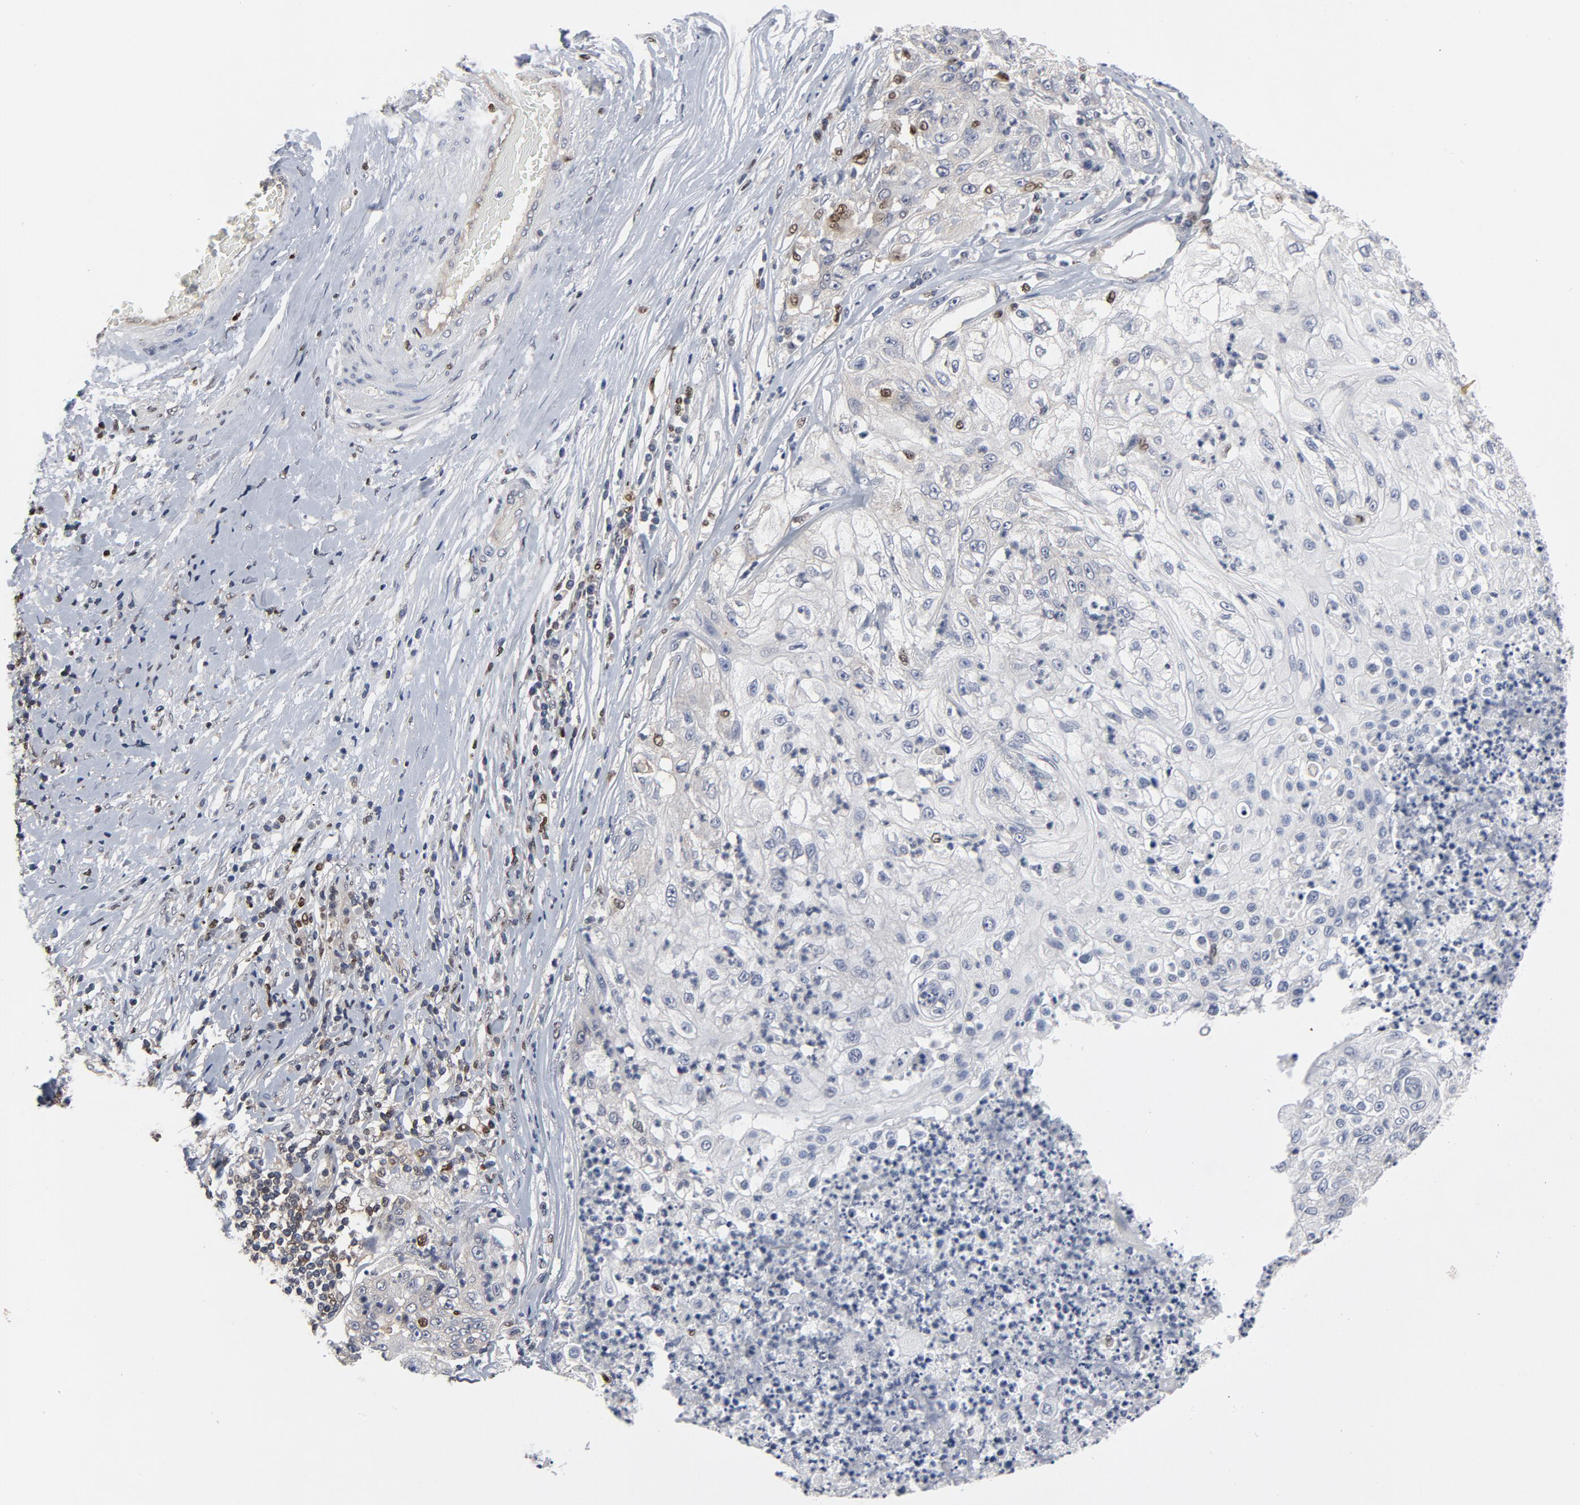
{"staining": {"intensity": "negative", "quantity": "none", "location": "none"}, "tissue": "lung cancer", "cell_type": "Tumor cells", "image_type": "cancer", "snomed": [{"axis": "morphology", "description": "Inflammation, NOS"}, {"axis": "morphology", "description": "Squamous cell carcinoma, NOS"}, {"axis": "topography", "description": "Lymph node"}, {"axis": "topography", "description": "Soft tissue"}, {"axis": "topography", "description": "Lung"}], "caption": "High magnification brightfield microscopy of squamous cell carcinoma (lung) stained with DAB (3,3'-diaminobenzidine) (brown) and counterstained with hematoxylin (blue): tumor cells show no significant expression.", "gene": "NFKB1", "patient": {"sex": "male", "age": 66}}